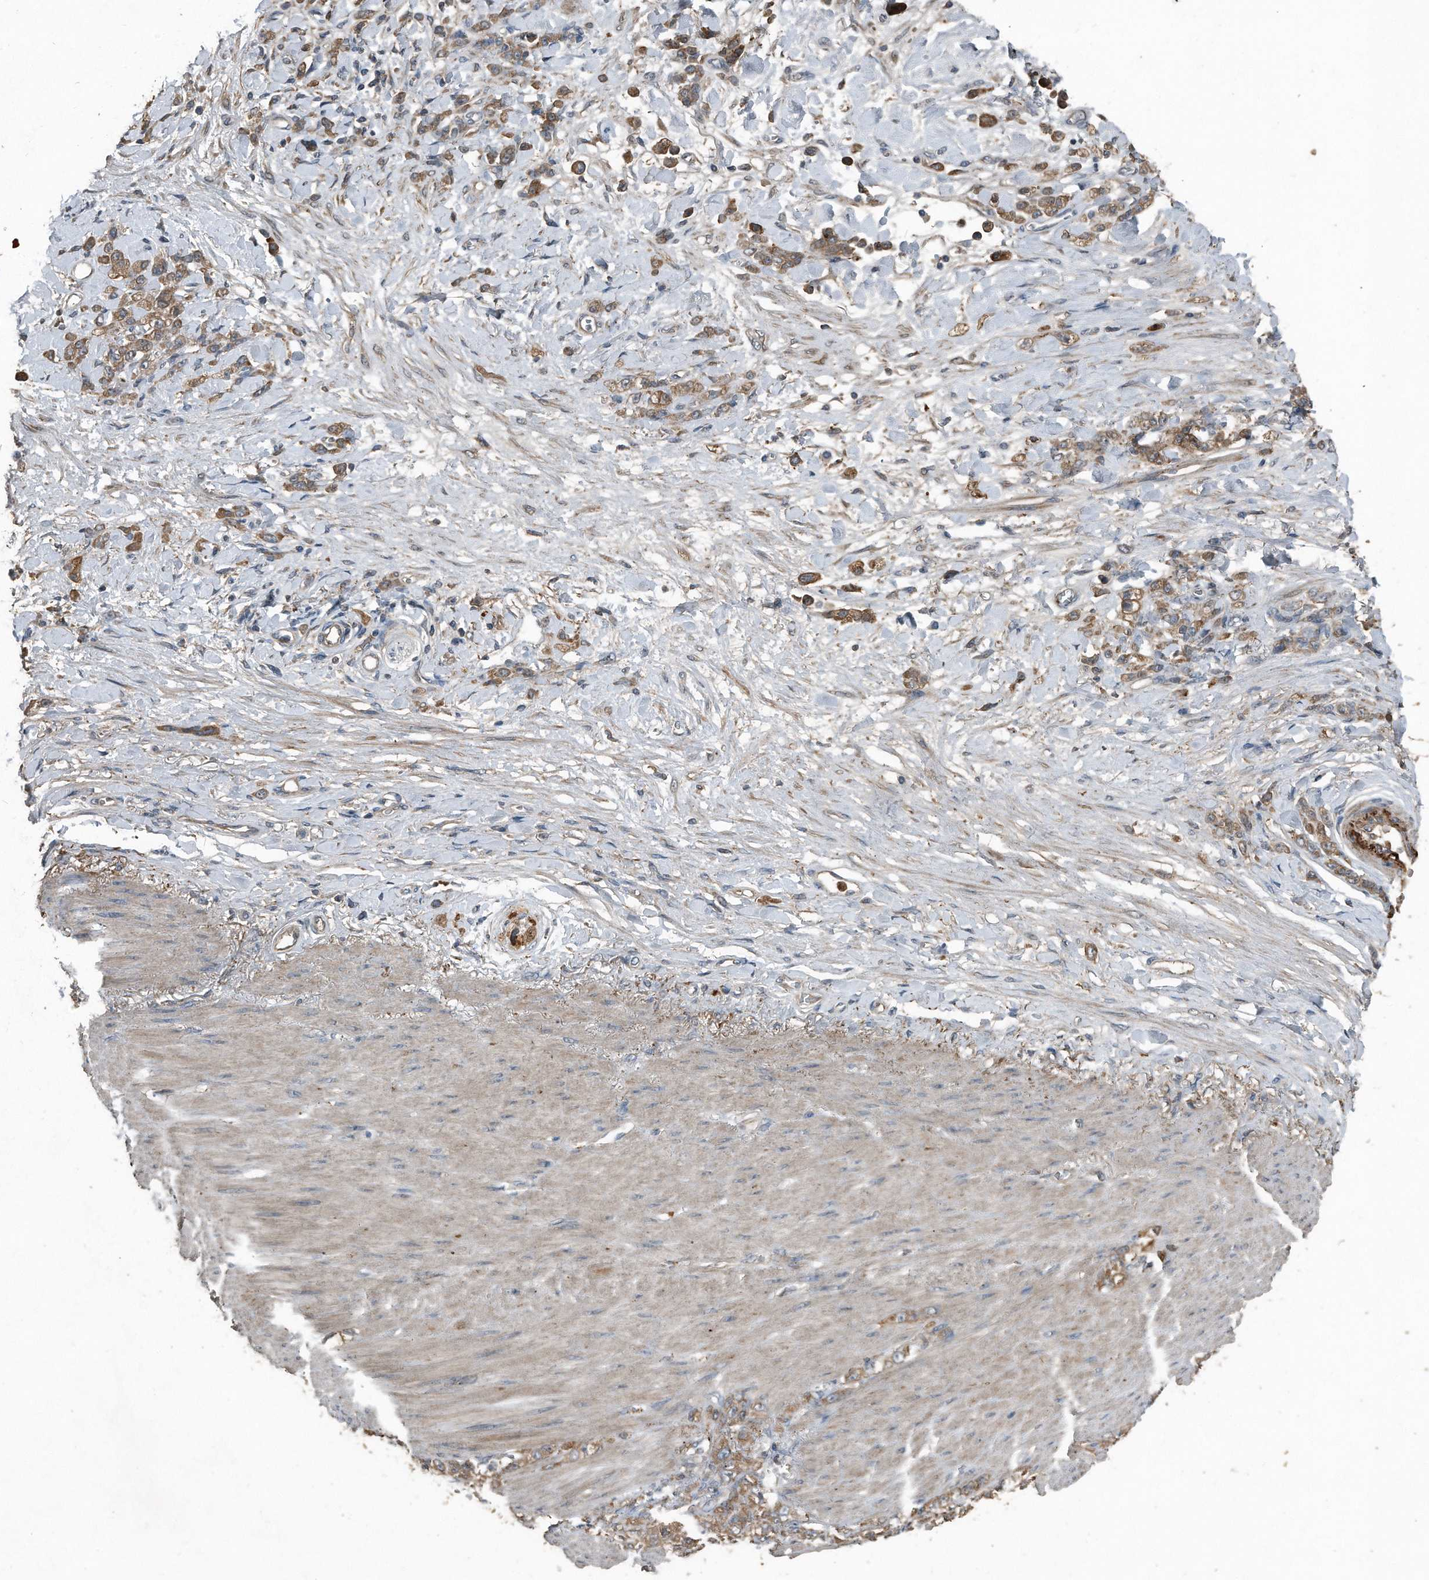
{"staining": {"intensity": "moderate", "quantity": ">75%", "location": "cytoplasmic/membranous"}, "tissue": "stomach cancer", "cell_type": "Tumor cells", "image_type": "cancer", "snomed": [{"axis": "morphology", "description": "Normal tissue, NOS"}, {"axis": "morphology", "description": "Adenocarcinoma, NOS"}, {"axis": "topography", "description": "Stomach"}], "caption": "Protein staining reveals moderate cytoplasmic/membranous staining in about >75% of tumor cells in stomach cancer (adenocarcinoma).", "gene": "C9", "patient": {"sex": "male", "age": 82}}